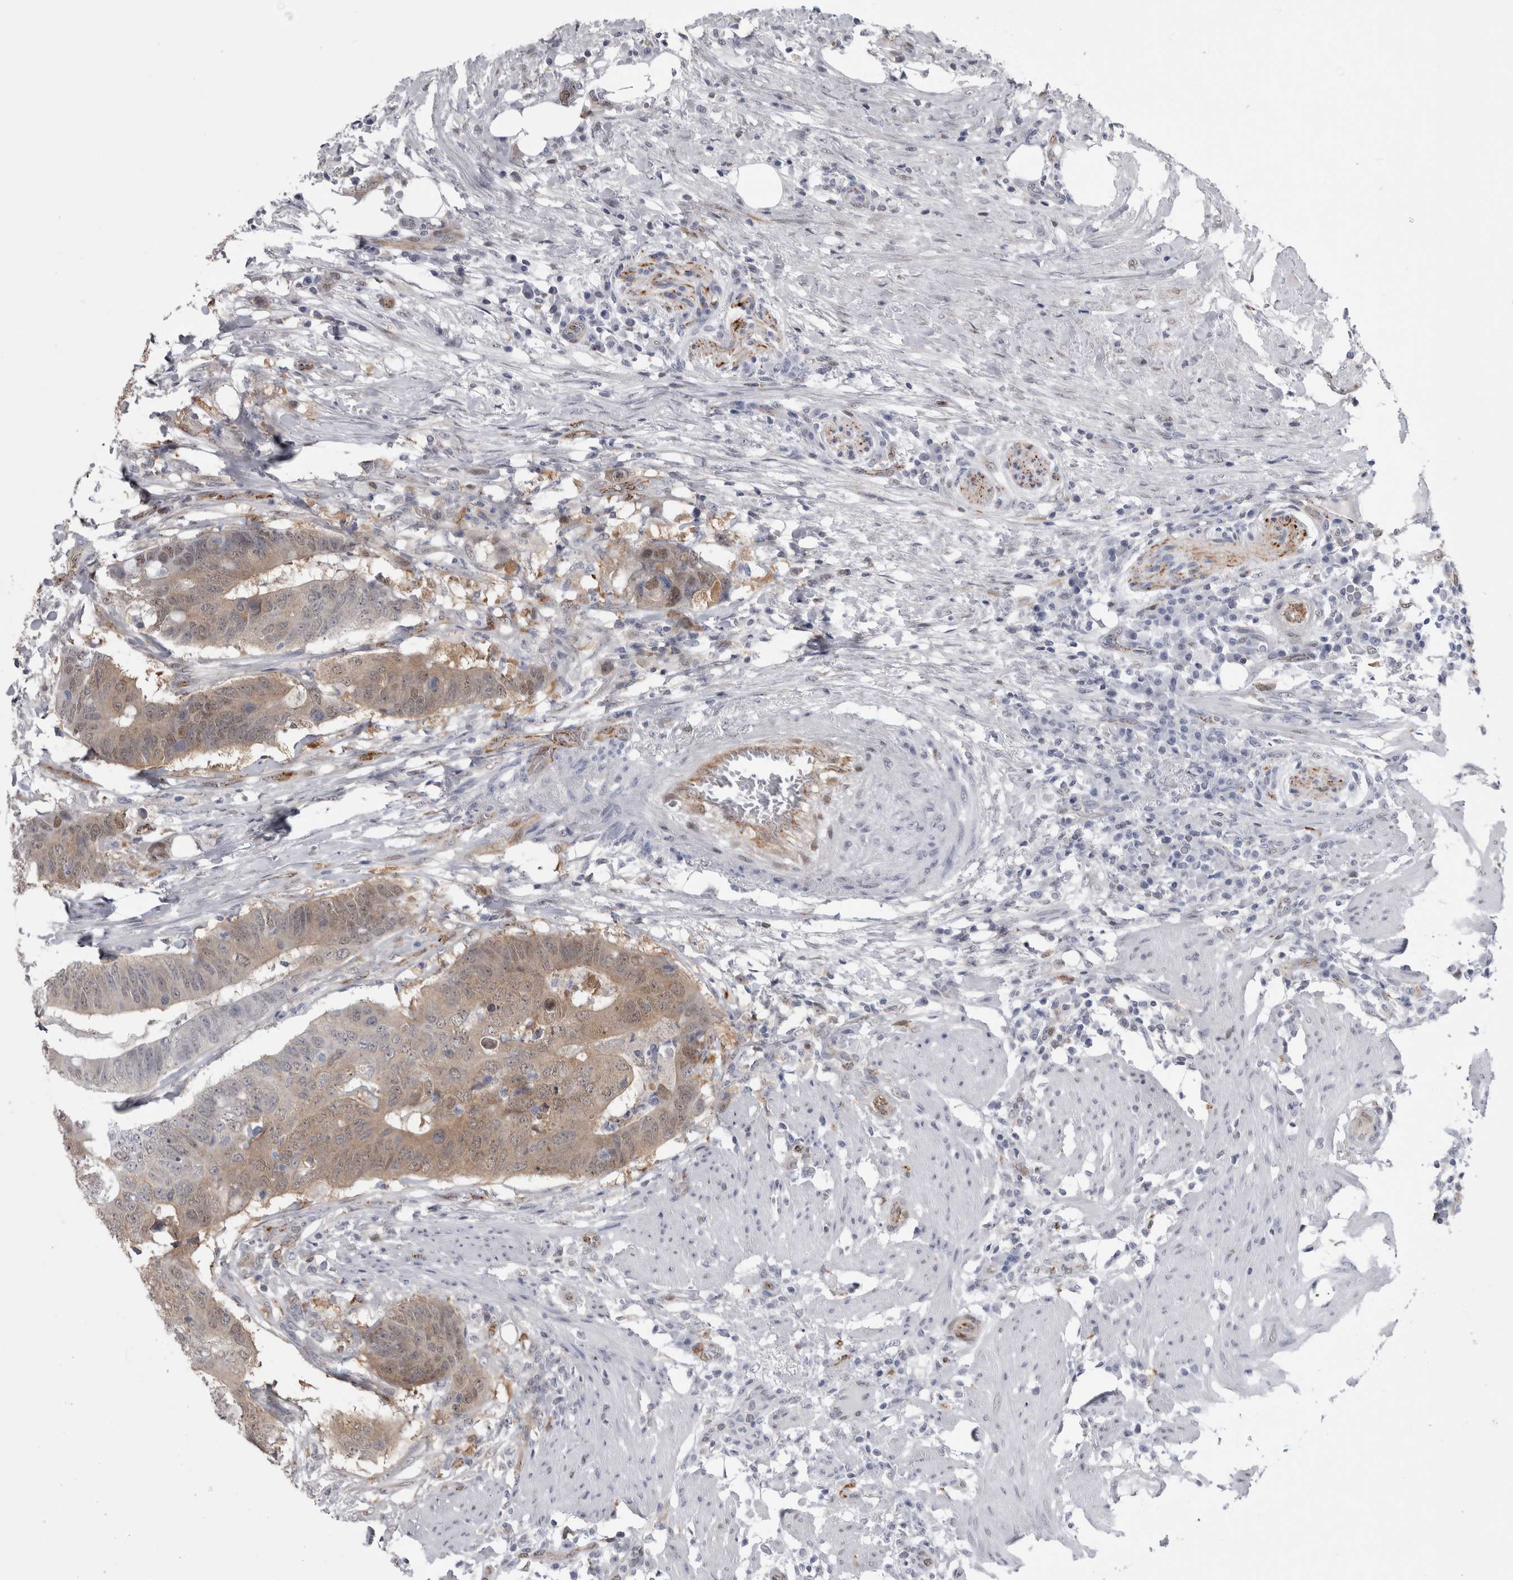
{"staining": {"intensity": "weak", "quantity": ">75%", "location": "cytoplasmic/membranous"}, "tissue": "colorectal cancer", "cell_type": "Tumor cells", "image_type": "cancer", "snomed": [{"axis": "morphology", "description": "Adenocarcinoma, NOS"}, {"axis": "topography", "description": "Colon"}], "caption": "This is a micrograph of immunohistochemistry staining of colorectal adenocarcinoma, which shows weak staining in the cytoplasmic/membranous of tumor cells.", "gene": "ACOT7", "patient": {"sex": "male", "age": 56}}